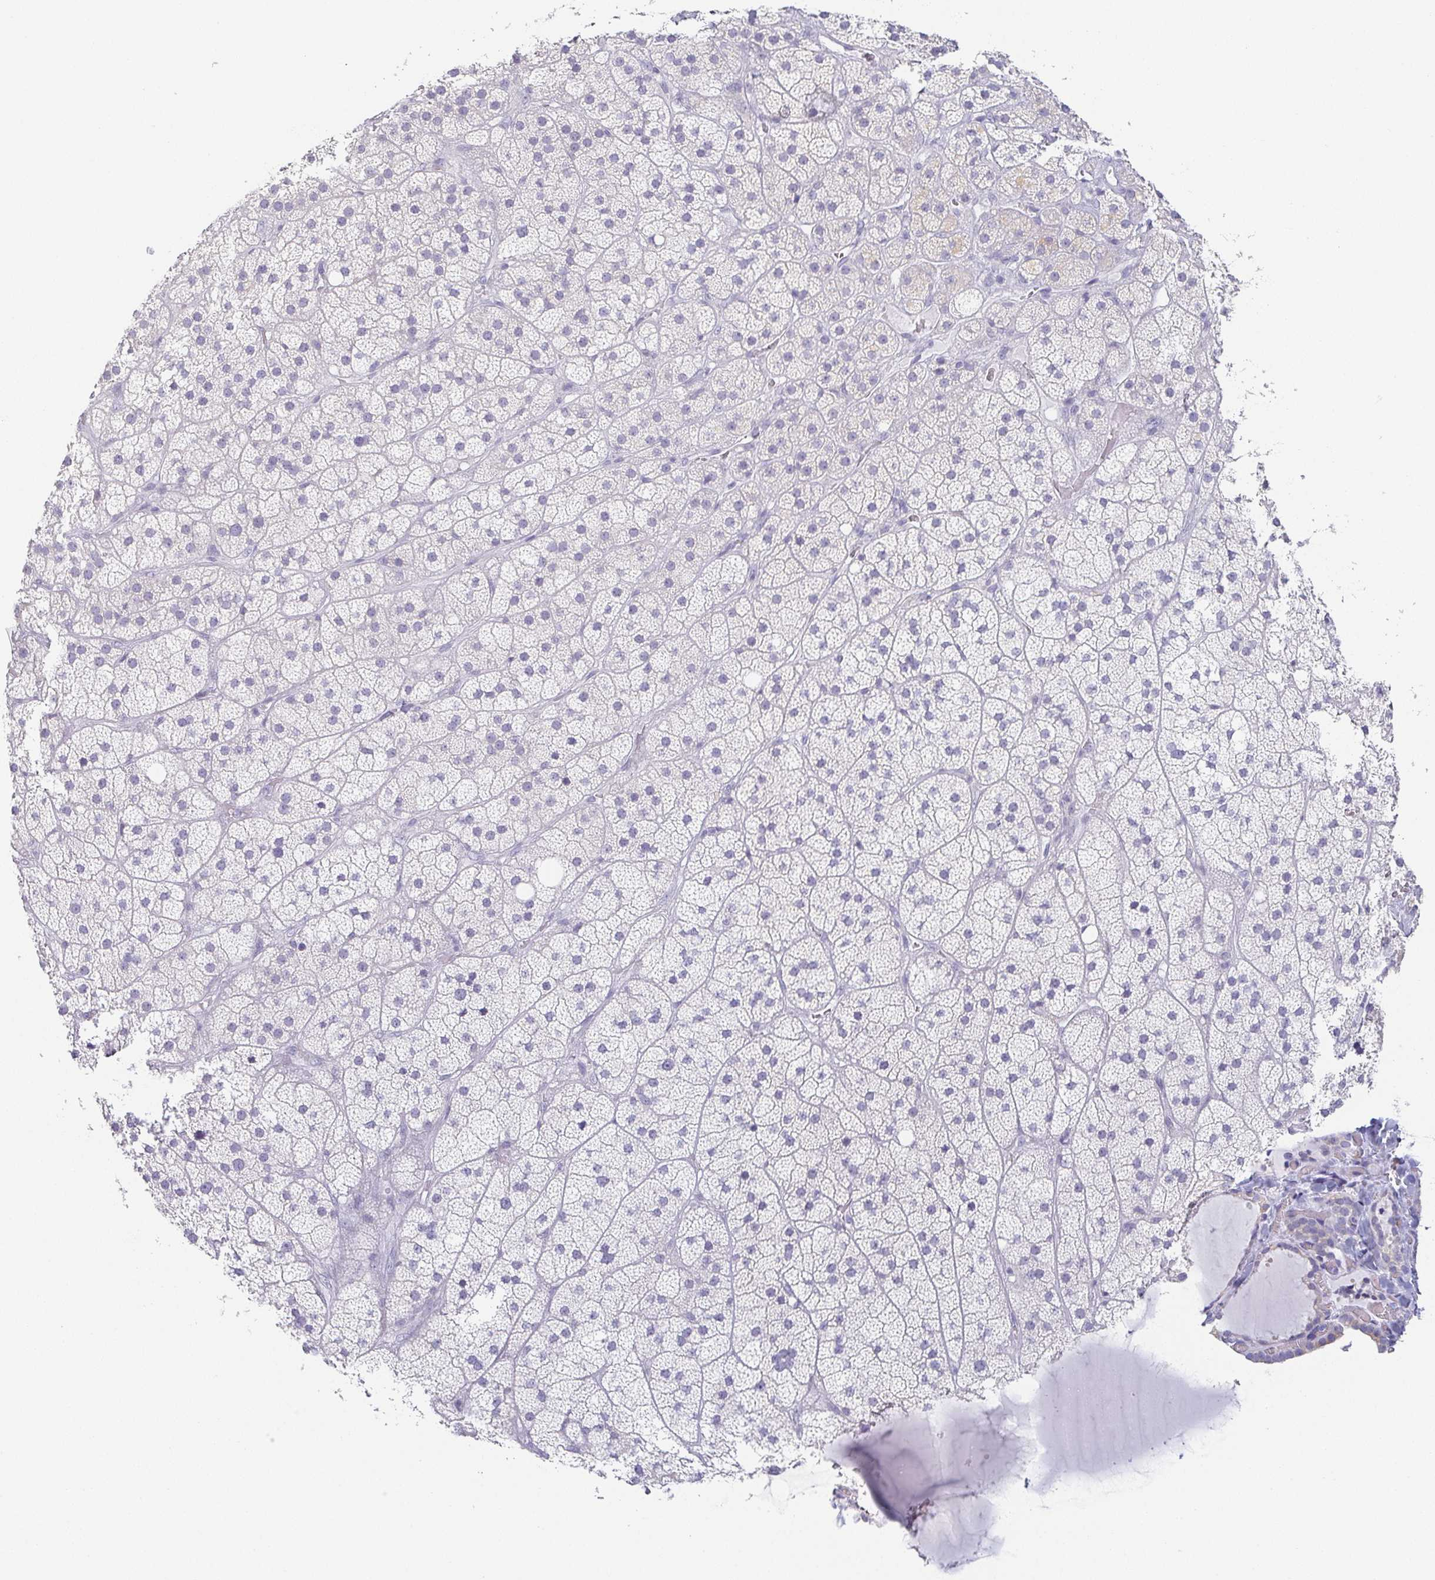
{"staining": {"intensity": "negative", "quantity": "none", "location": "none"}, "tissue": "adrenal gland", "cell_type": "Glandular cells", "image_type": "normal", "snomed": [{"axis": "morphology", "description": "Normal tissue, NOS"}, {"axis": "topography", "description": "Adrenal gland"}], "caption": "Glandular cells are negative for brown protein staining in normal adrenal gland. (Stains: DAB IHC with hematoxylin counter stain, Microscopy: brightfield microscopy at high magnification).", "gene": "PRR27", "patient": {"sex": "male", "age": 57}}